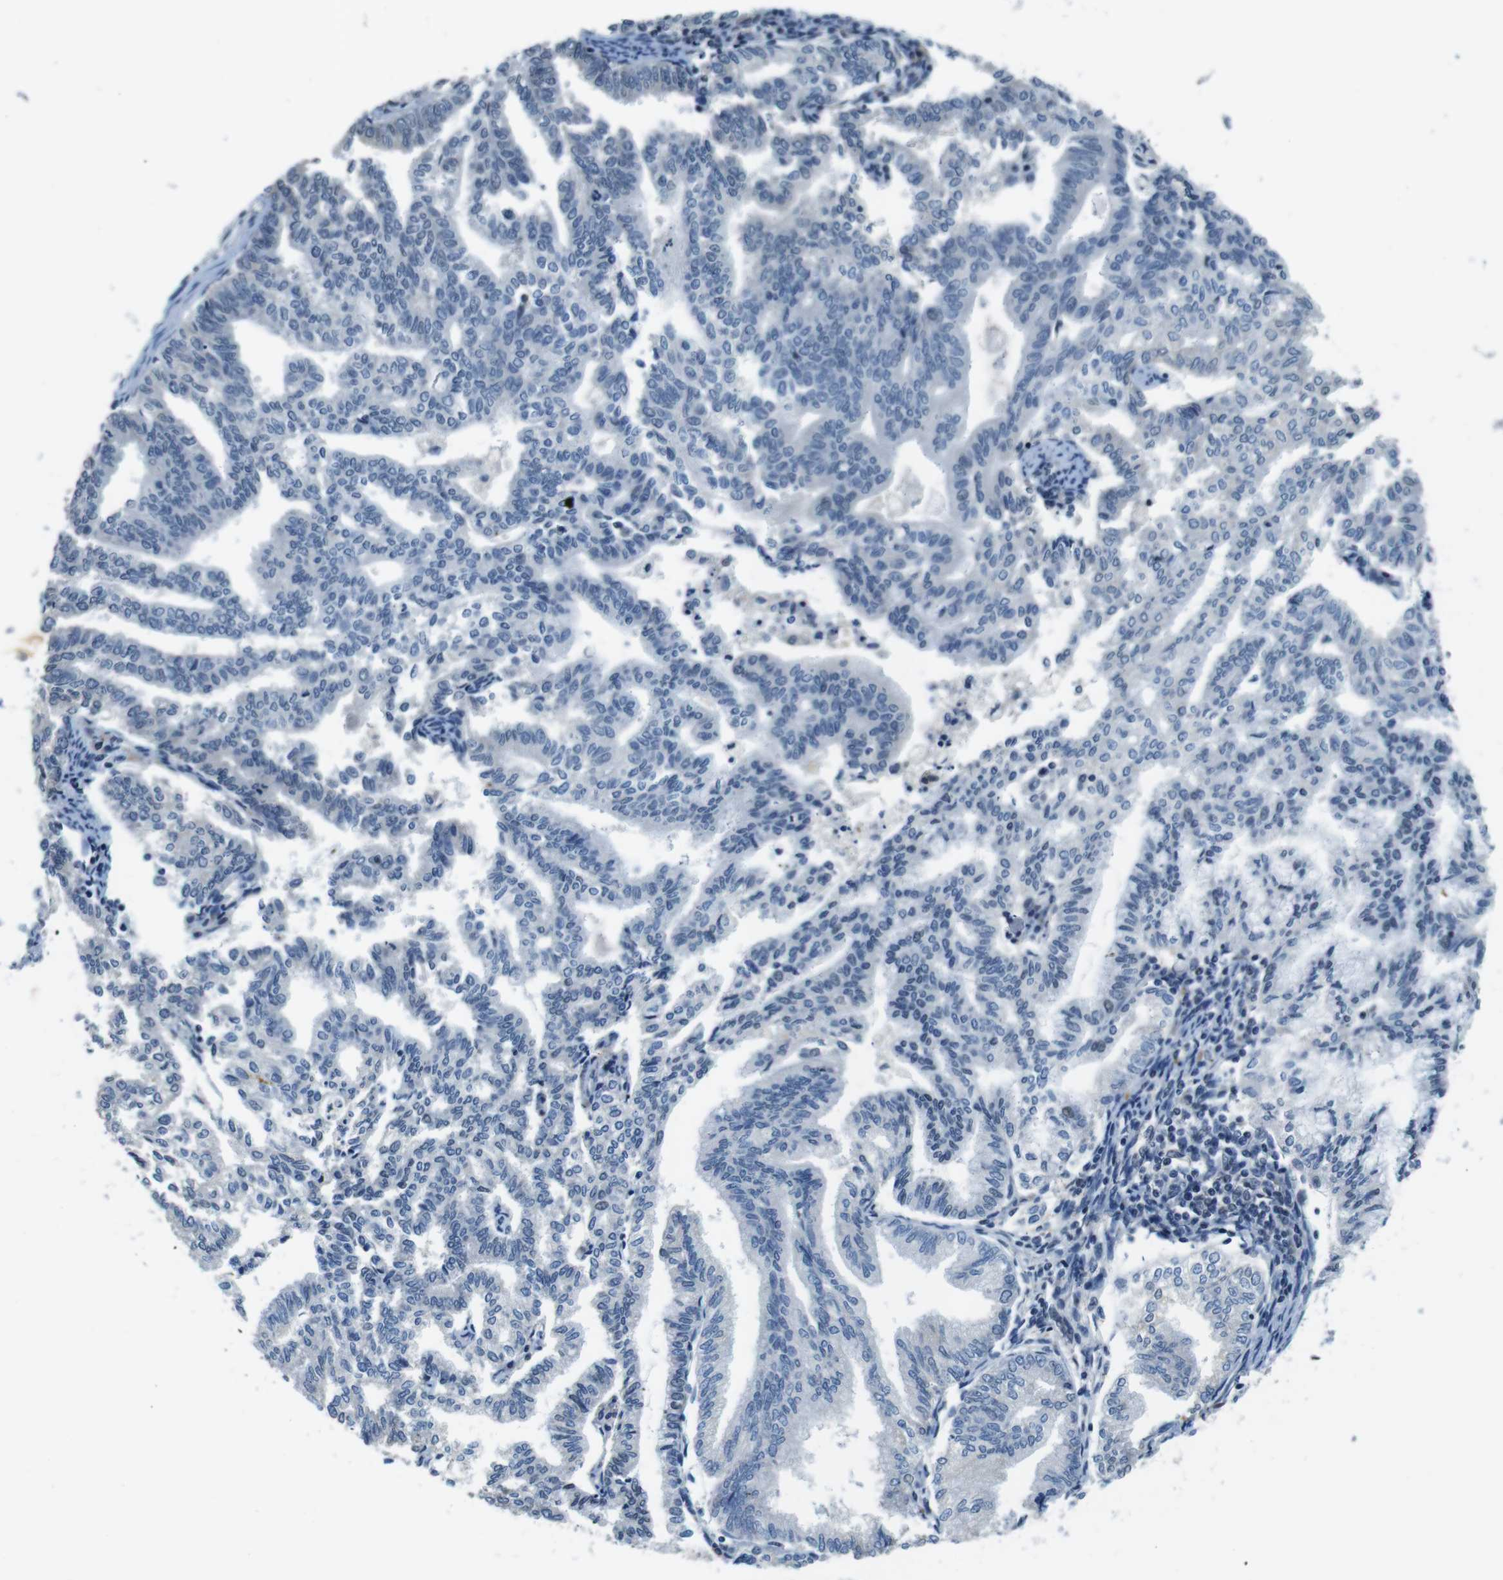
{"staining": {"intensity": "negative", "quantity": "none", "location": "none"}, "tissue": "endometrial cancer", "cell_type": "Tumor cells", "image_type": "cancer", "snomed": [{"axis": "morphology", "description": "Adenocarcinoma, NOS"}, {"axis": "topography", "description": "Endometrium"}], "caption": "The photomicrograph displays no staining of tumor cells in adenocarcinoma (endometrial).", "gene": "CD163L1", "patient": {"sex": "female", "age": 79}}